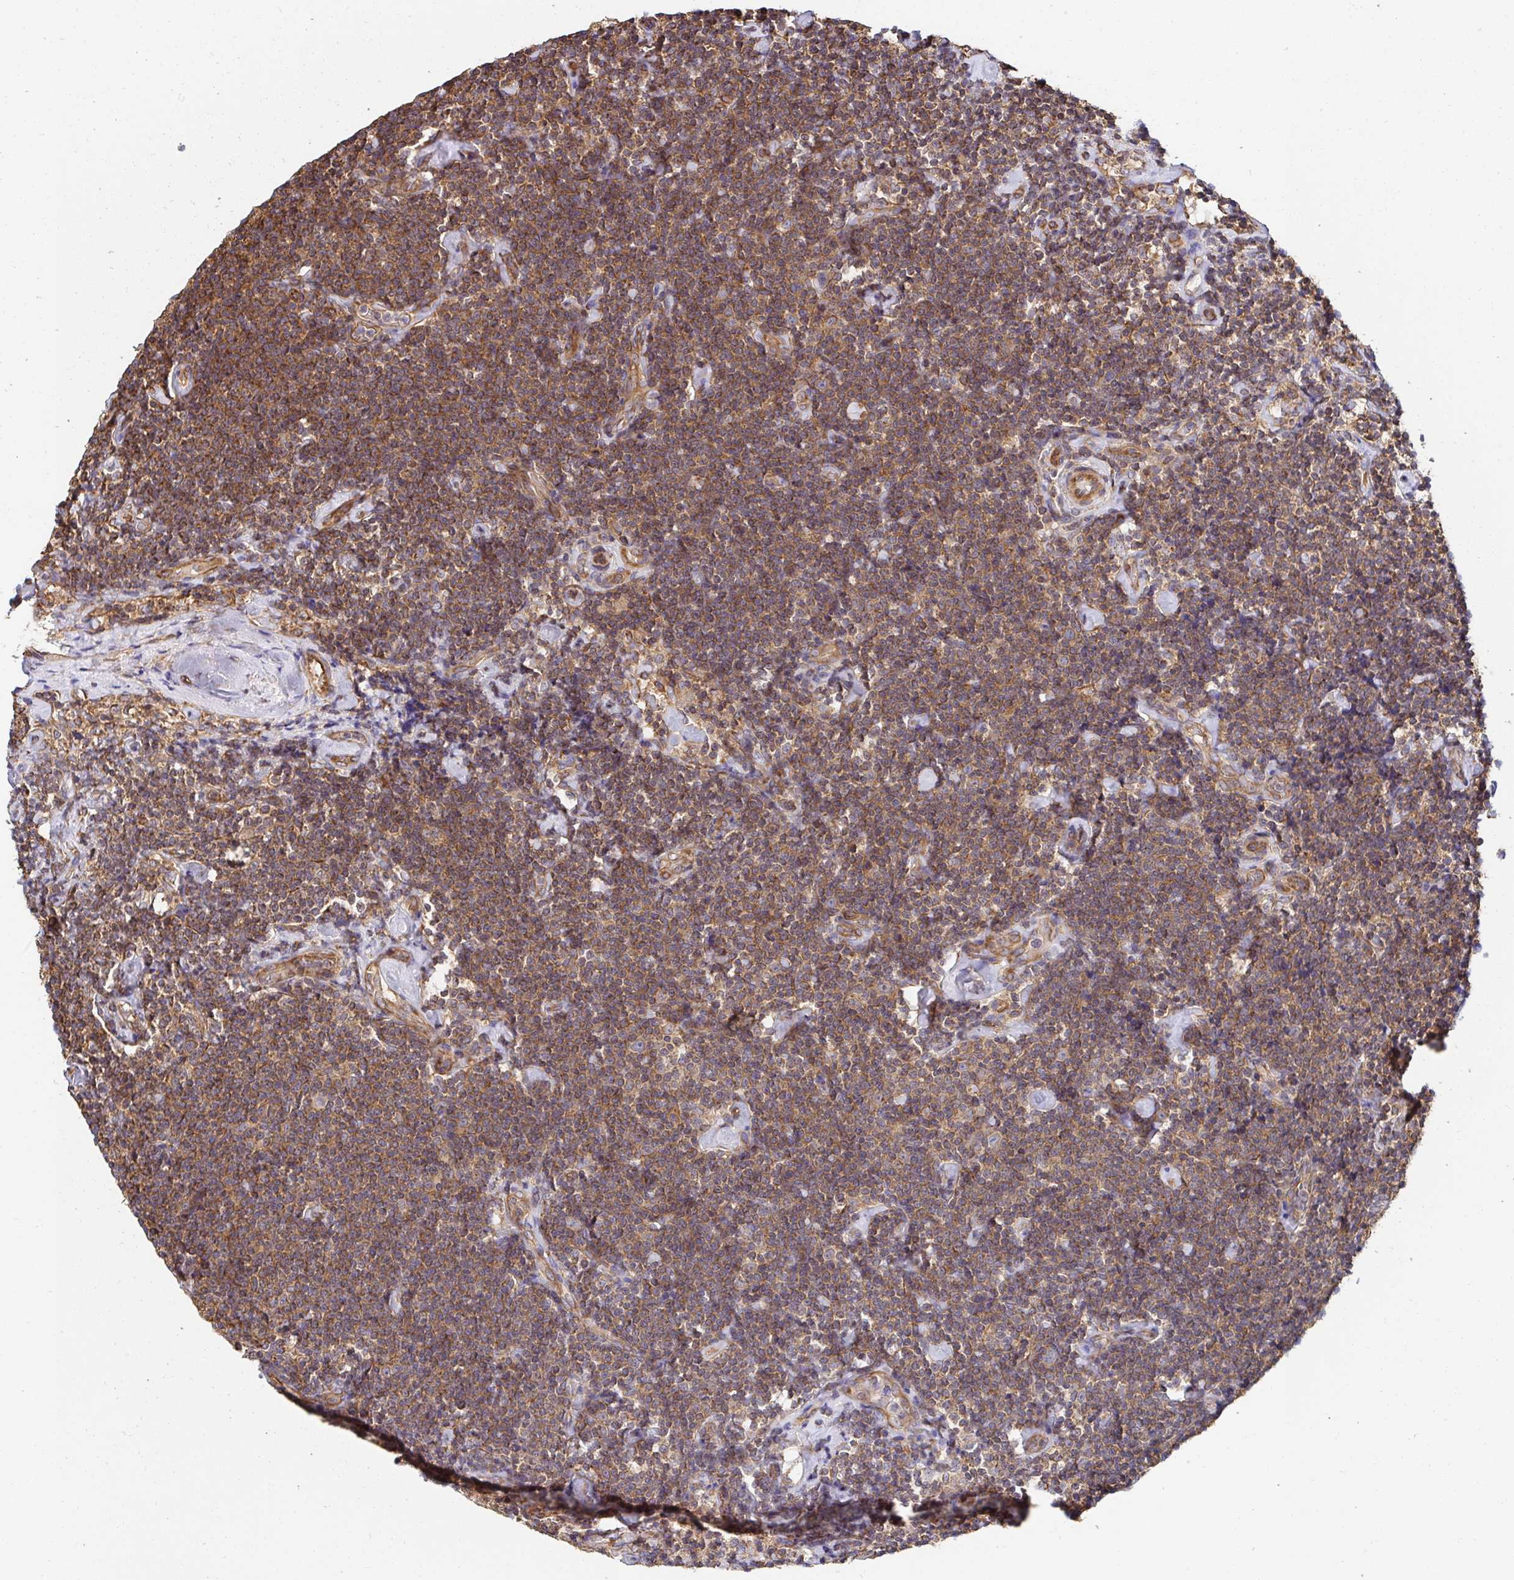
{"staining": {"intensity": "moderate", "quantity": ">75%", "location": "cytoplasmic/membranous"}, "tissue": "lymphoma", "cell_type": "Tumor cells", "image_type": "cancer", "snomed": [{"axis": "morphology", "description": "Malignant lymphoma, non-Hodgkin's type, Low grade"}, {"axis": "topography", "description": "Lymph node"}], "caption": "A micrograph of human low-grade malignant lymphoma, non-Hodgkin's type stained for a protein shows moderate cytoplasmic/membranous brown staining in tumor cells.", "gene": "APBB1", "patient": {"sex": "male", "age": 81}}